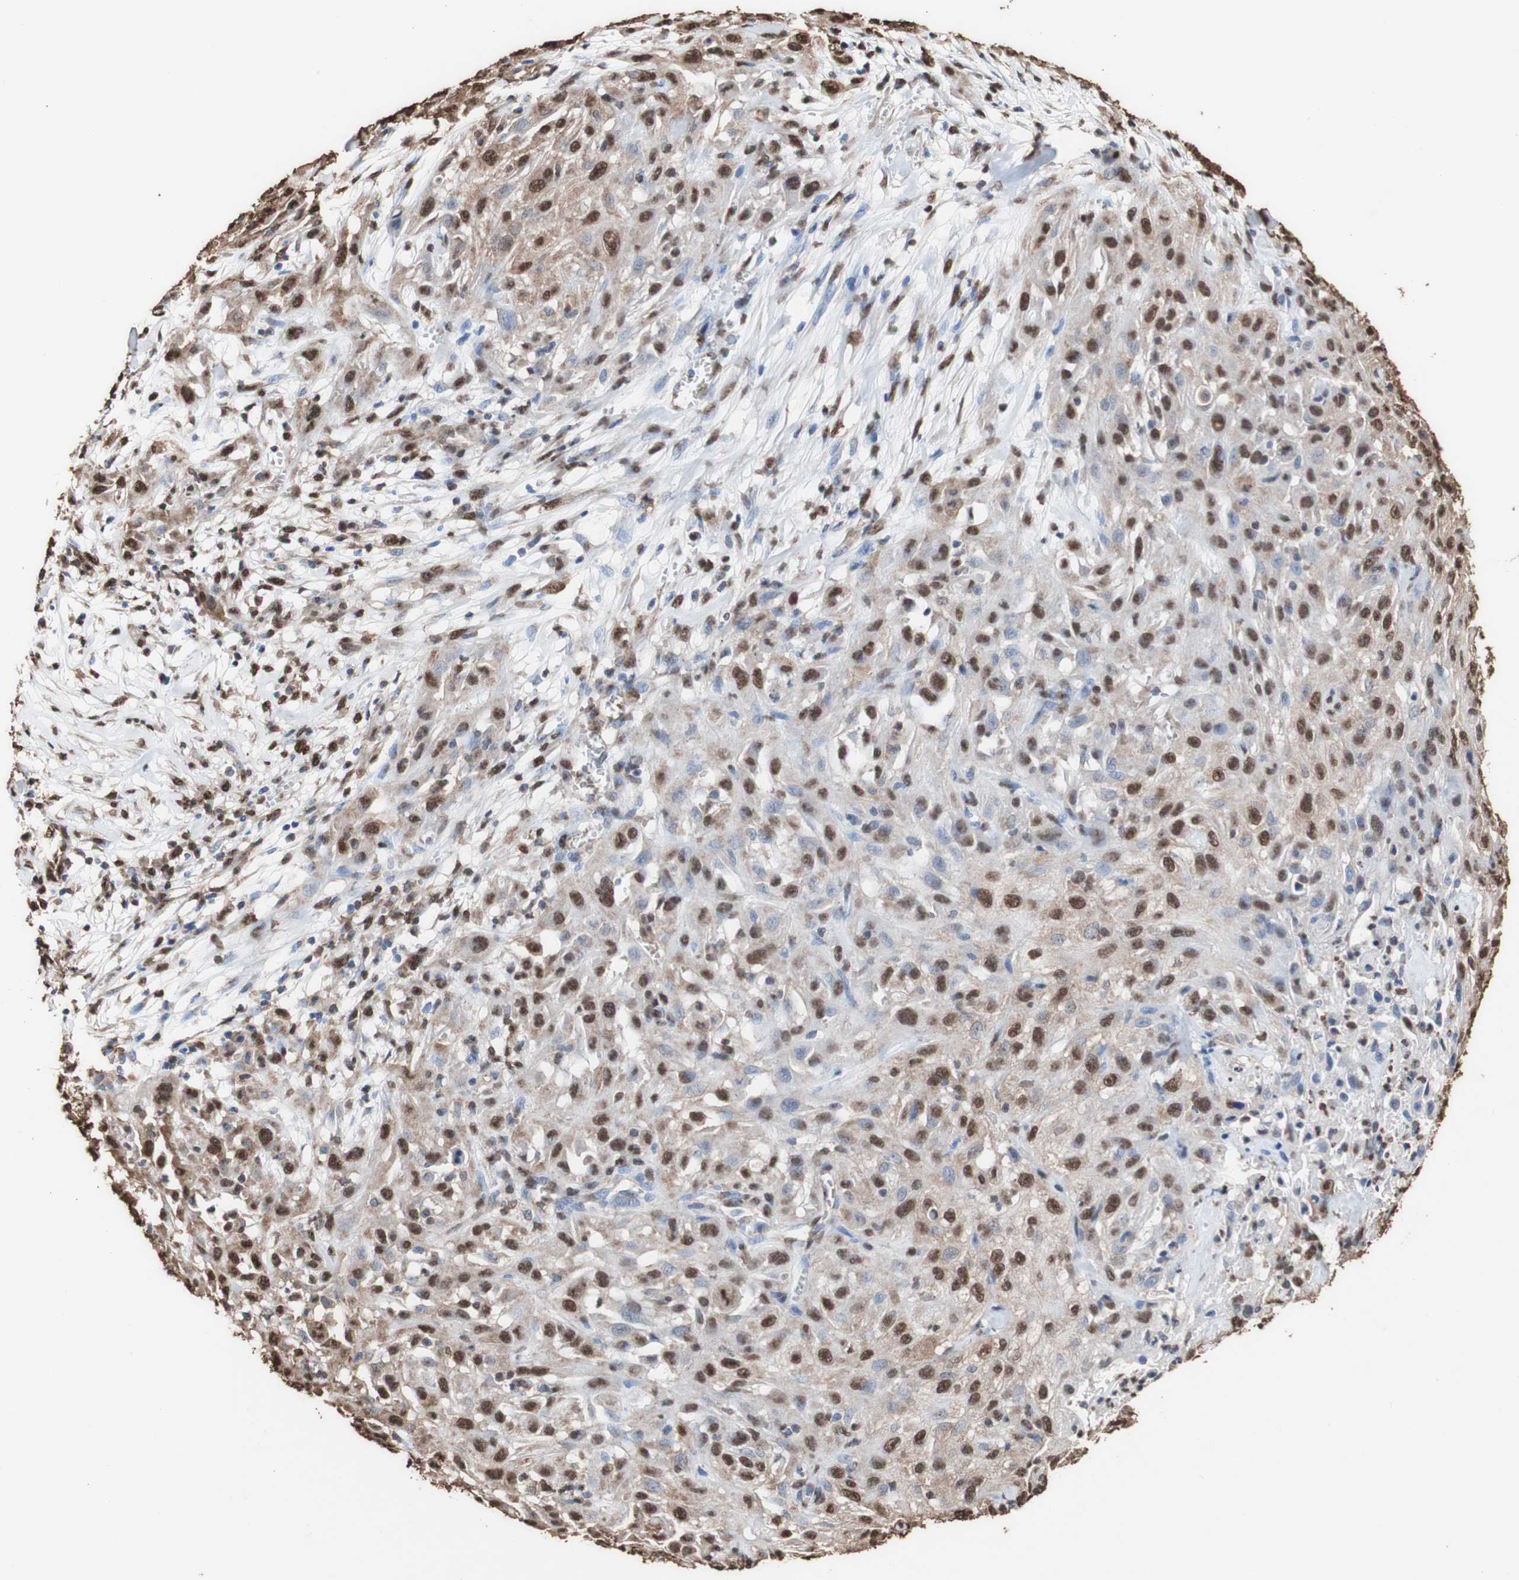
{"staining": {"intensity": "strong", "quantity": ">75%", "location": "cytoplasmic/membranous,nuclear"}, "tissue": "skin cancer", "cell_type": "Tumor cells", "image_type": "cancer", "snomed": [{"axis": "morphology", "description": "Squamous cell carcinoma, NOS"}, {"axis": "topography", "description": "Skin"}], "caption": "Approximately >75% of tumor cells in skin squamous cell carcinoma demonstrate strong cytoplasmic/membranous and nuclear protein expression as visualized by brown immunohistochemical staining.", "gene": "PIDD1", "patient": {"sex": "male", "age": 75}}